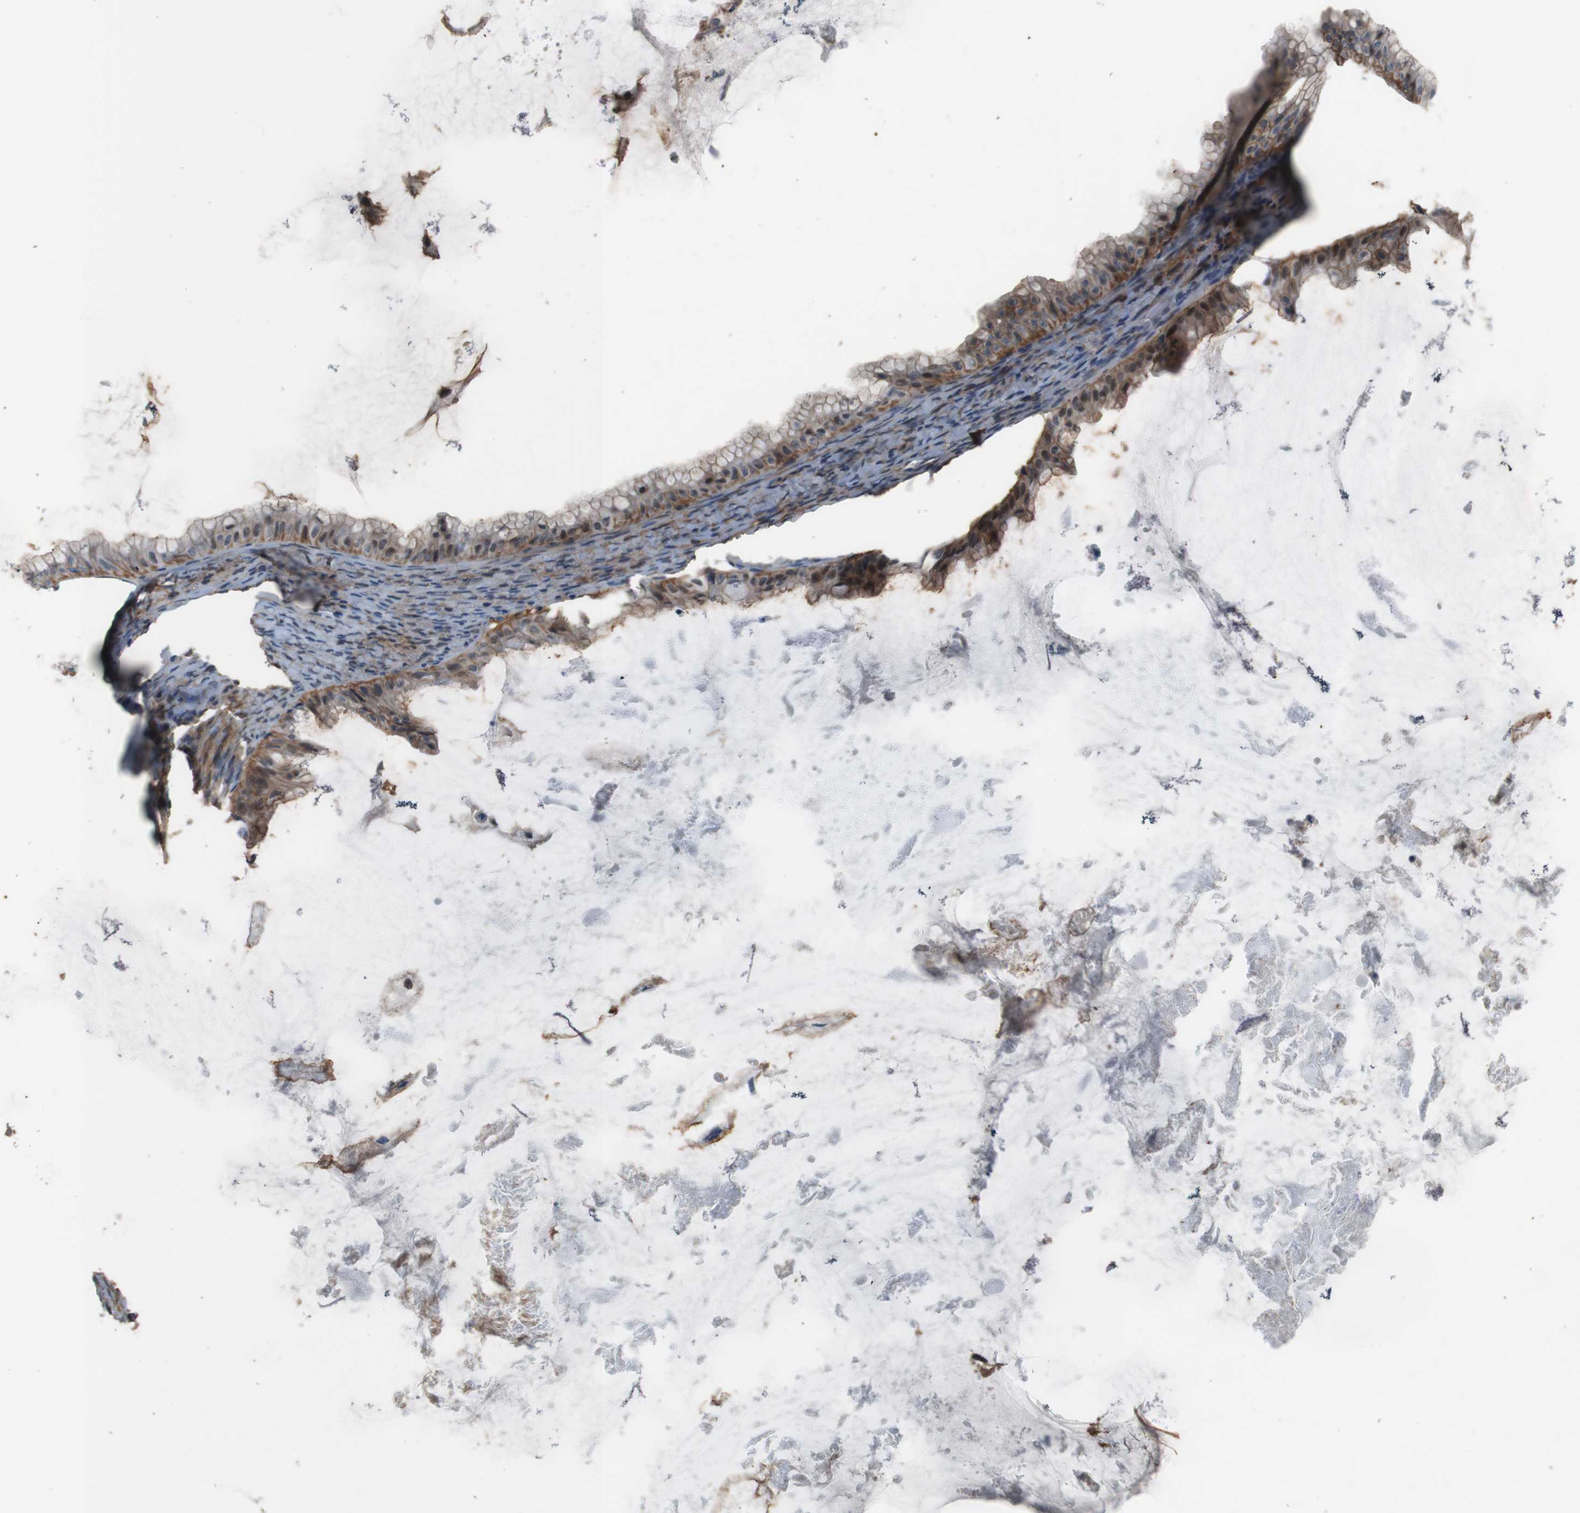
{"staining": {"intensity": "moderate", "quantity": ">75%", "location": "cytoplasmic/membranous"}, "tissue": "ovarian cancer", "cell_type": "Tumor cells", "image_type": "cancer", "snomed": [{"axis": "morphology", "description": "Cystadenocarcinoma, mucinous, NOS"}, {"axis": "topography", "description": "Ovary"}], "caption": "About >75% of tumor cells in ovarian mucinous cystadenocarcinoma demonstrate moderate cytoplasmic/membranous protein expression as visualized by brown immunohistochemical staining.", "gene": "ATP2B1", "patient": {"sex": "female", "age": 61}}